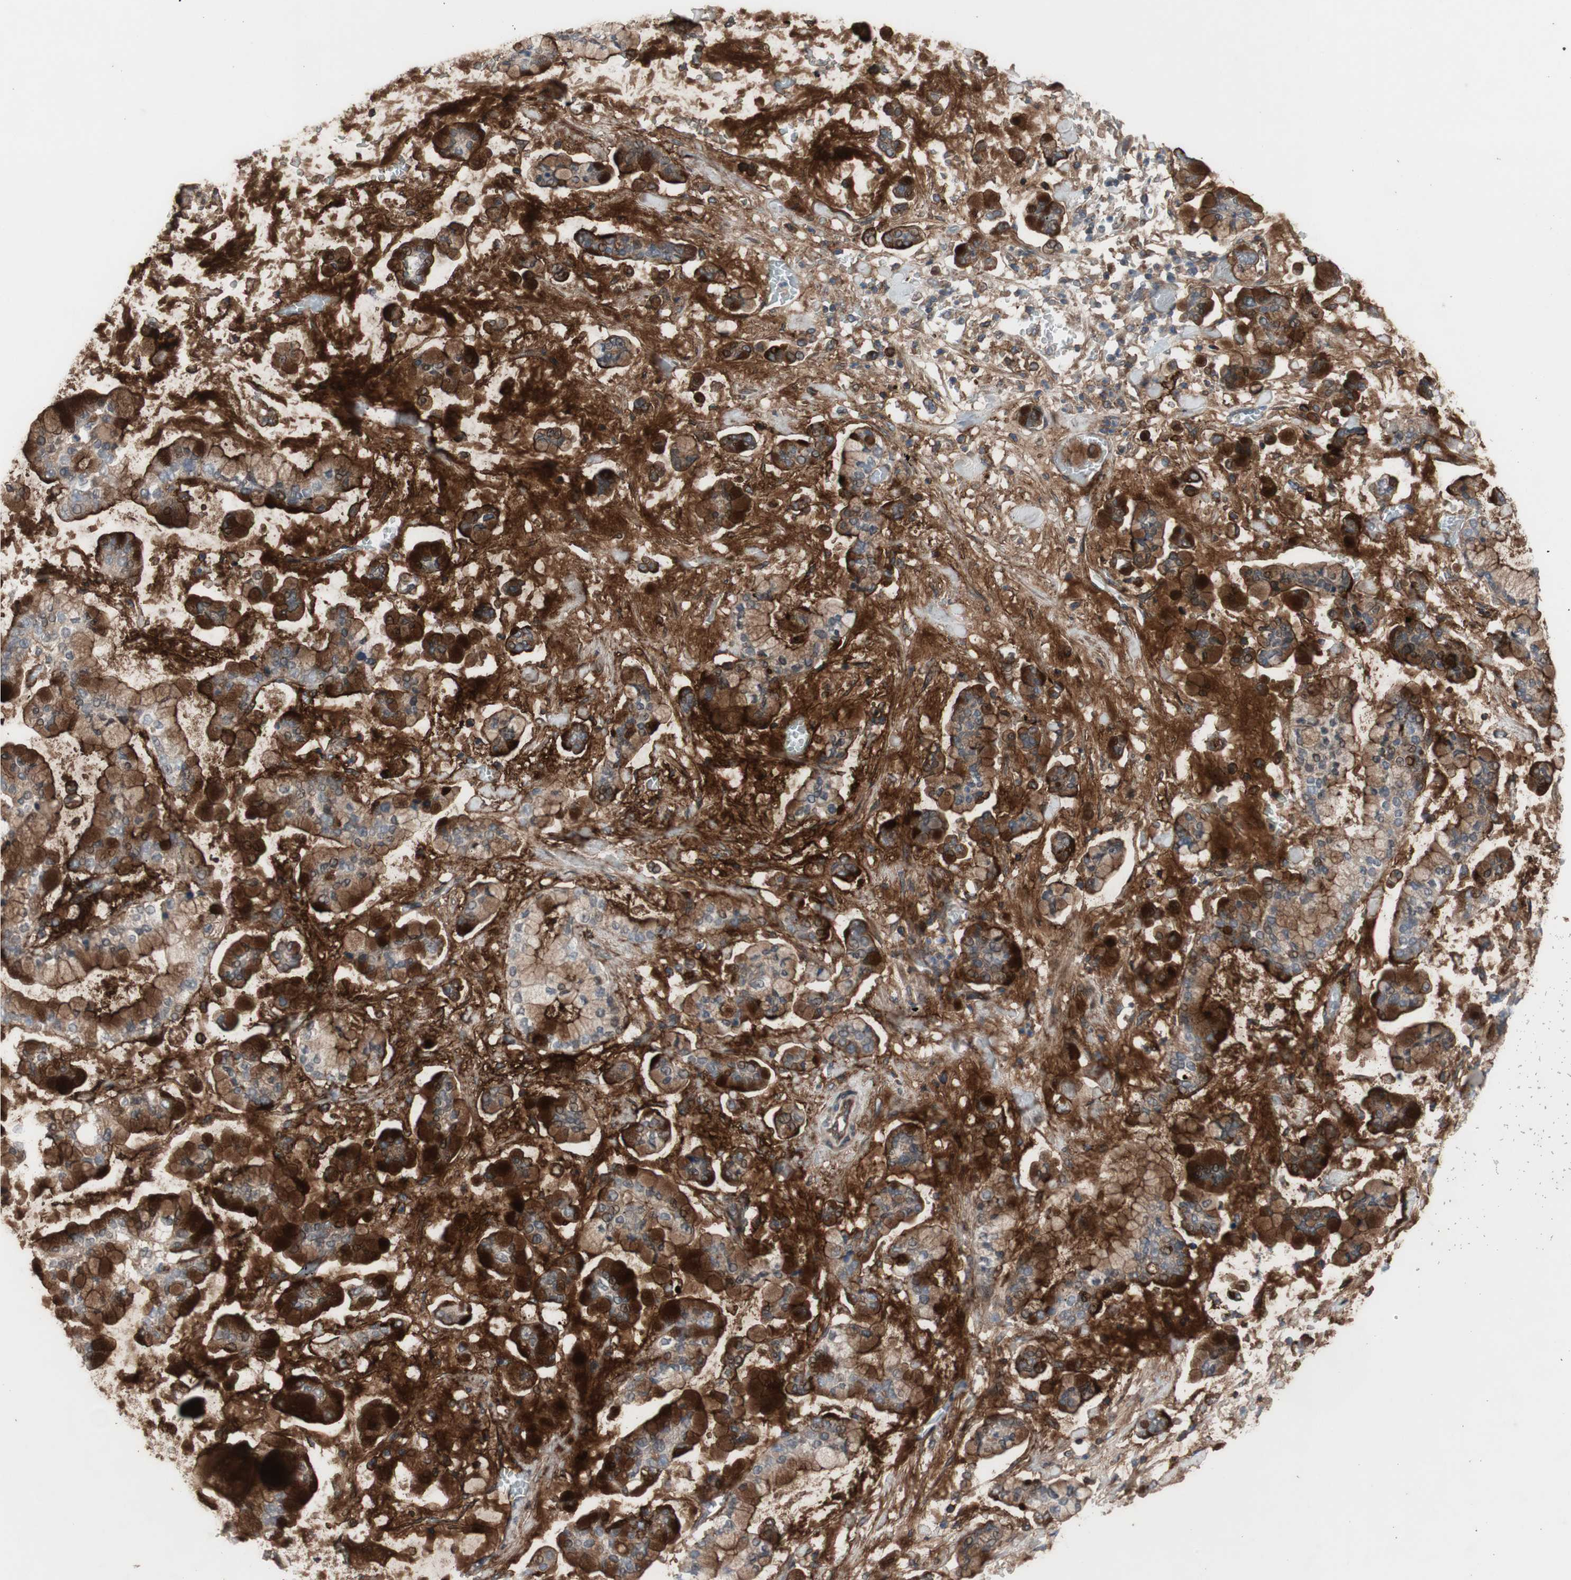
{"staining": {"intensity": "moderate", "quantity": ">75%", "location": "cytoplasmic/membranous"}, "tissue": "stomach cancer", "cell_type": "Tumor cells", "image_type": "cancer", "snomed": [{"axis": "morphology", "description": "Normal tissue, NOS"}, {"axis": "morphology", "description": "Adenocarcinoma, NOS"}, {"axis": "topography", "description": "Stomach, upper"}, {"axis": "topography", "description": "Stomach"}], "caption": "Immunohistochemistry of stomach cancer displays medium levels of moderate cytoplasmic/membranous staining in approximately >75% of tumor cells. (IHC, brightfield microscopy, high magnification).", "gene": "OAZ1", "patient": {"sex": "male", "age": 76}}